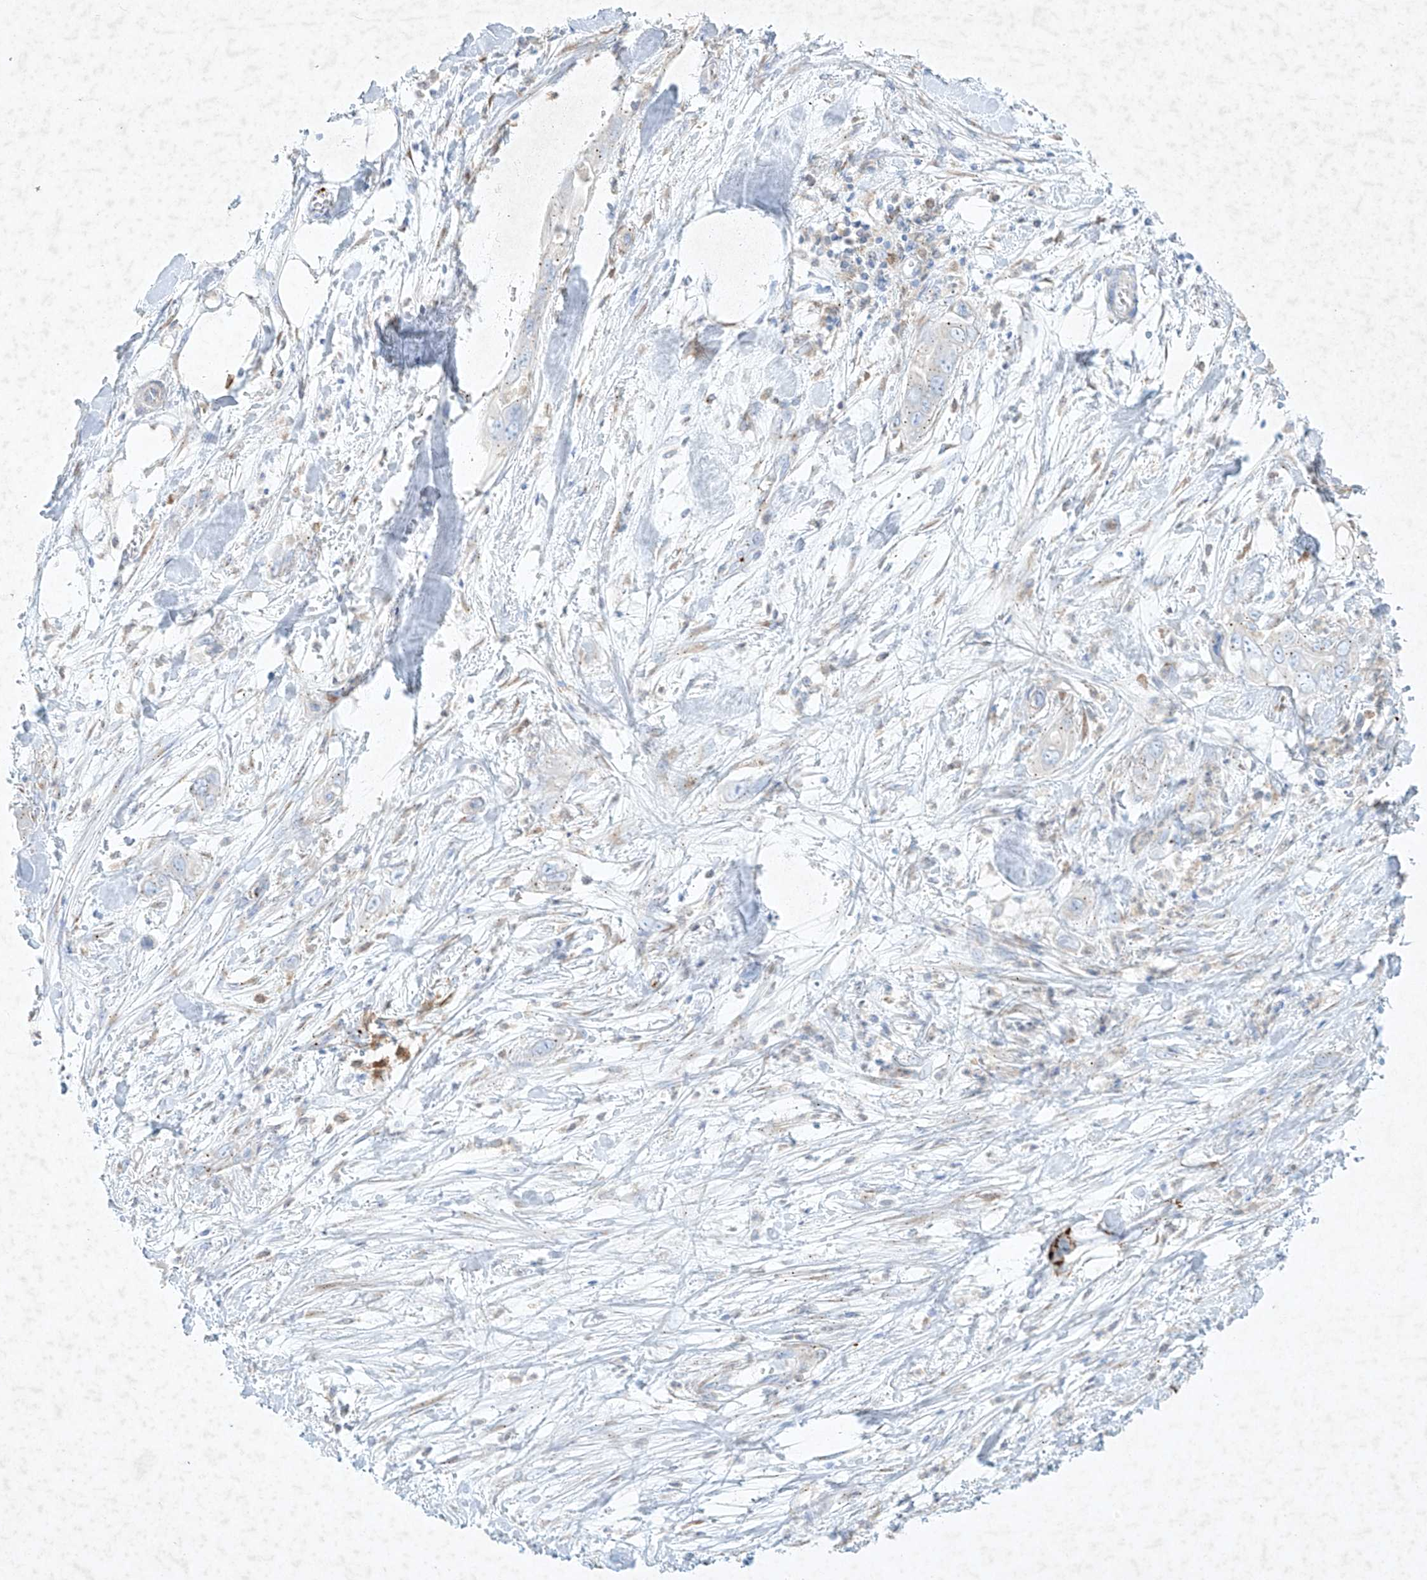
{"staining": {"intensity": "negative", "quantity": "none", "location": "none"}, "tissue": "pancreatic cancer", "cell_type": "Tumor cells", "image_type": "cancer", "snomed": [{"axis": "morphology", "description": "Adenocarcinoma, NOS"}, {"axis": "topography", "description": "Pancreas"}], "caption": "Tumor cells show no significant staining in pancreatic adenocarcinoma.", "gene": "PLEK", "patient": {"sex": "female", "age": 78}}